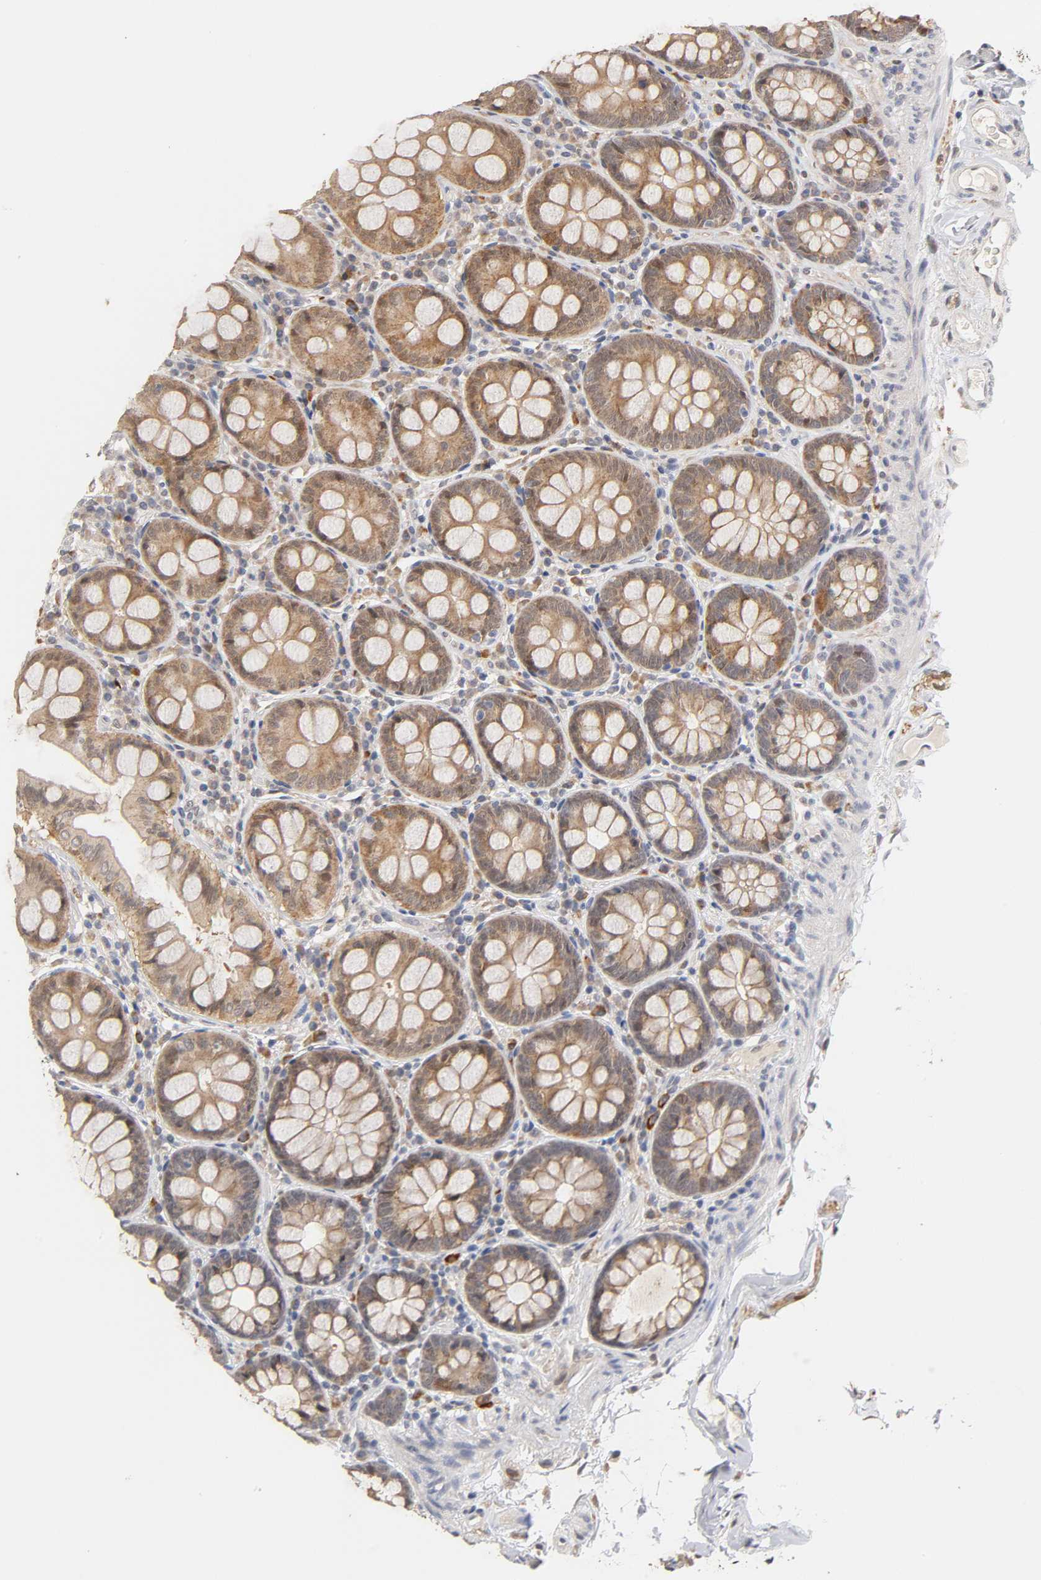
{"staining": {"intensity": "weak", "quantity": ">75%", "location": "cytoplasmic/membranous"}, "tissue": "colon", "cell_type": "Endothelial cells", "image_type": "normal", "snomed": [{"axis": "morphology", "description": "Normal tissue, NOS"}, {"axis": "topography", "description": "Colon"}], "caption": "About >75% of endothelial cells in normal colon display weak cytoplasmic/membranous protein positivity as visualized by brown immunohistochemical staining.", "gene": "GSTZ1", "patient": {"sex": "female", "age": 61}}